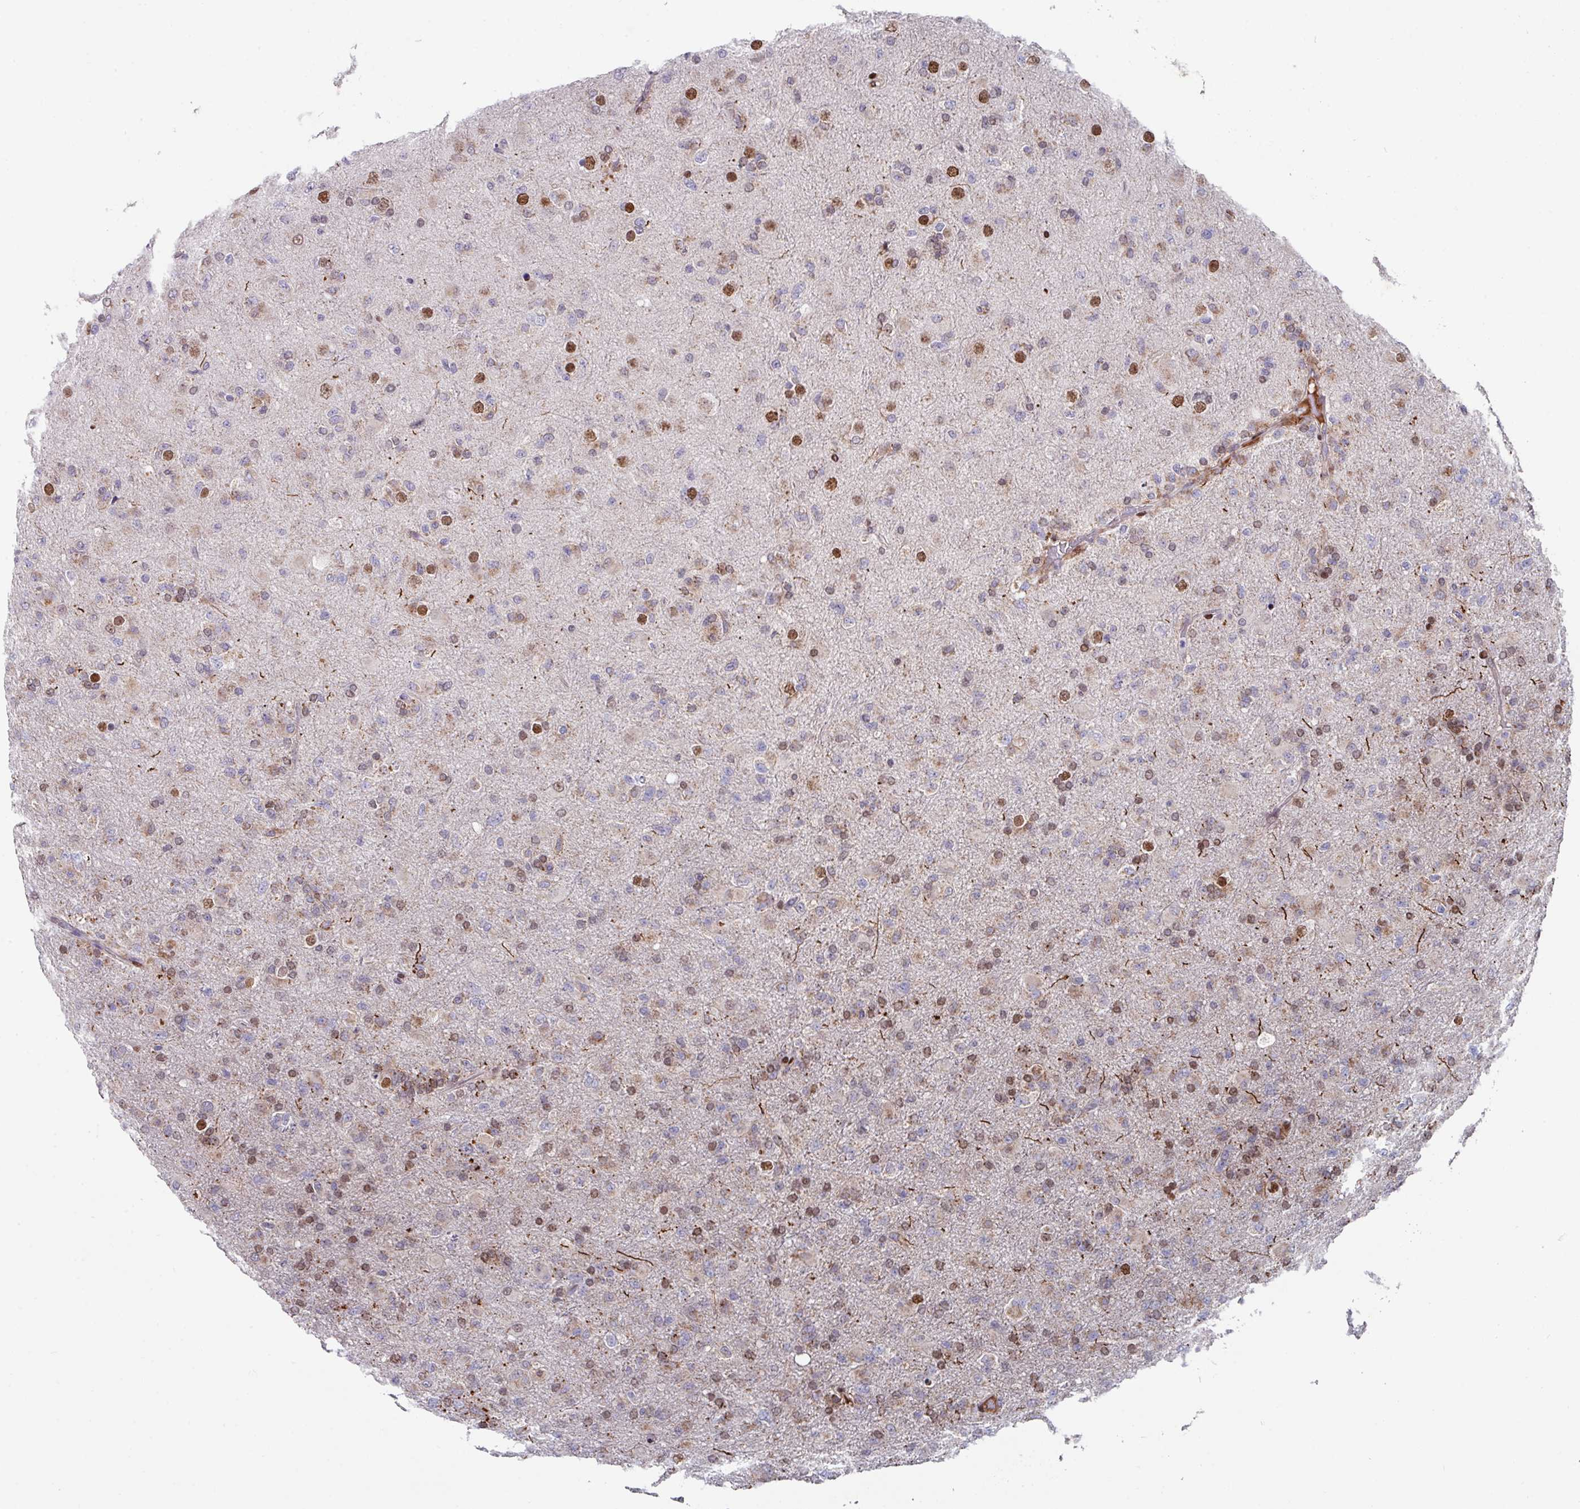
{"staining": {"intensity": "moderate", "quantity": "25%-75%", "location": "nuclear"}, "tissue": "glioma", "cell_type": "Tumor cells", "image_type": "cancer", "snomed": [{"axis": "morphology", "description": "Glioma, malignant, Low grade"}, {"axis": "topography", "description": "Brain"}], "caption": "A brown stain shows moderate nuclear expression of a protein in glioma tumor cells. (Brightfield microscopy of DAB IHC at high magnification).", "gene": "CBX7", "patient": {"sex": "male", "age": 65}}